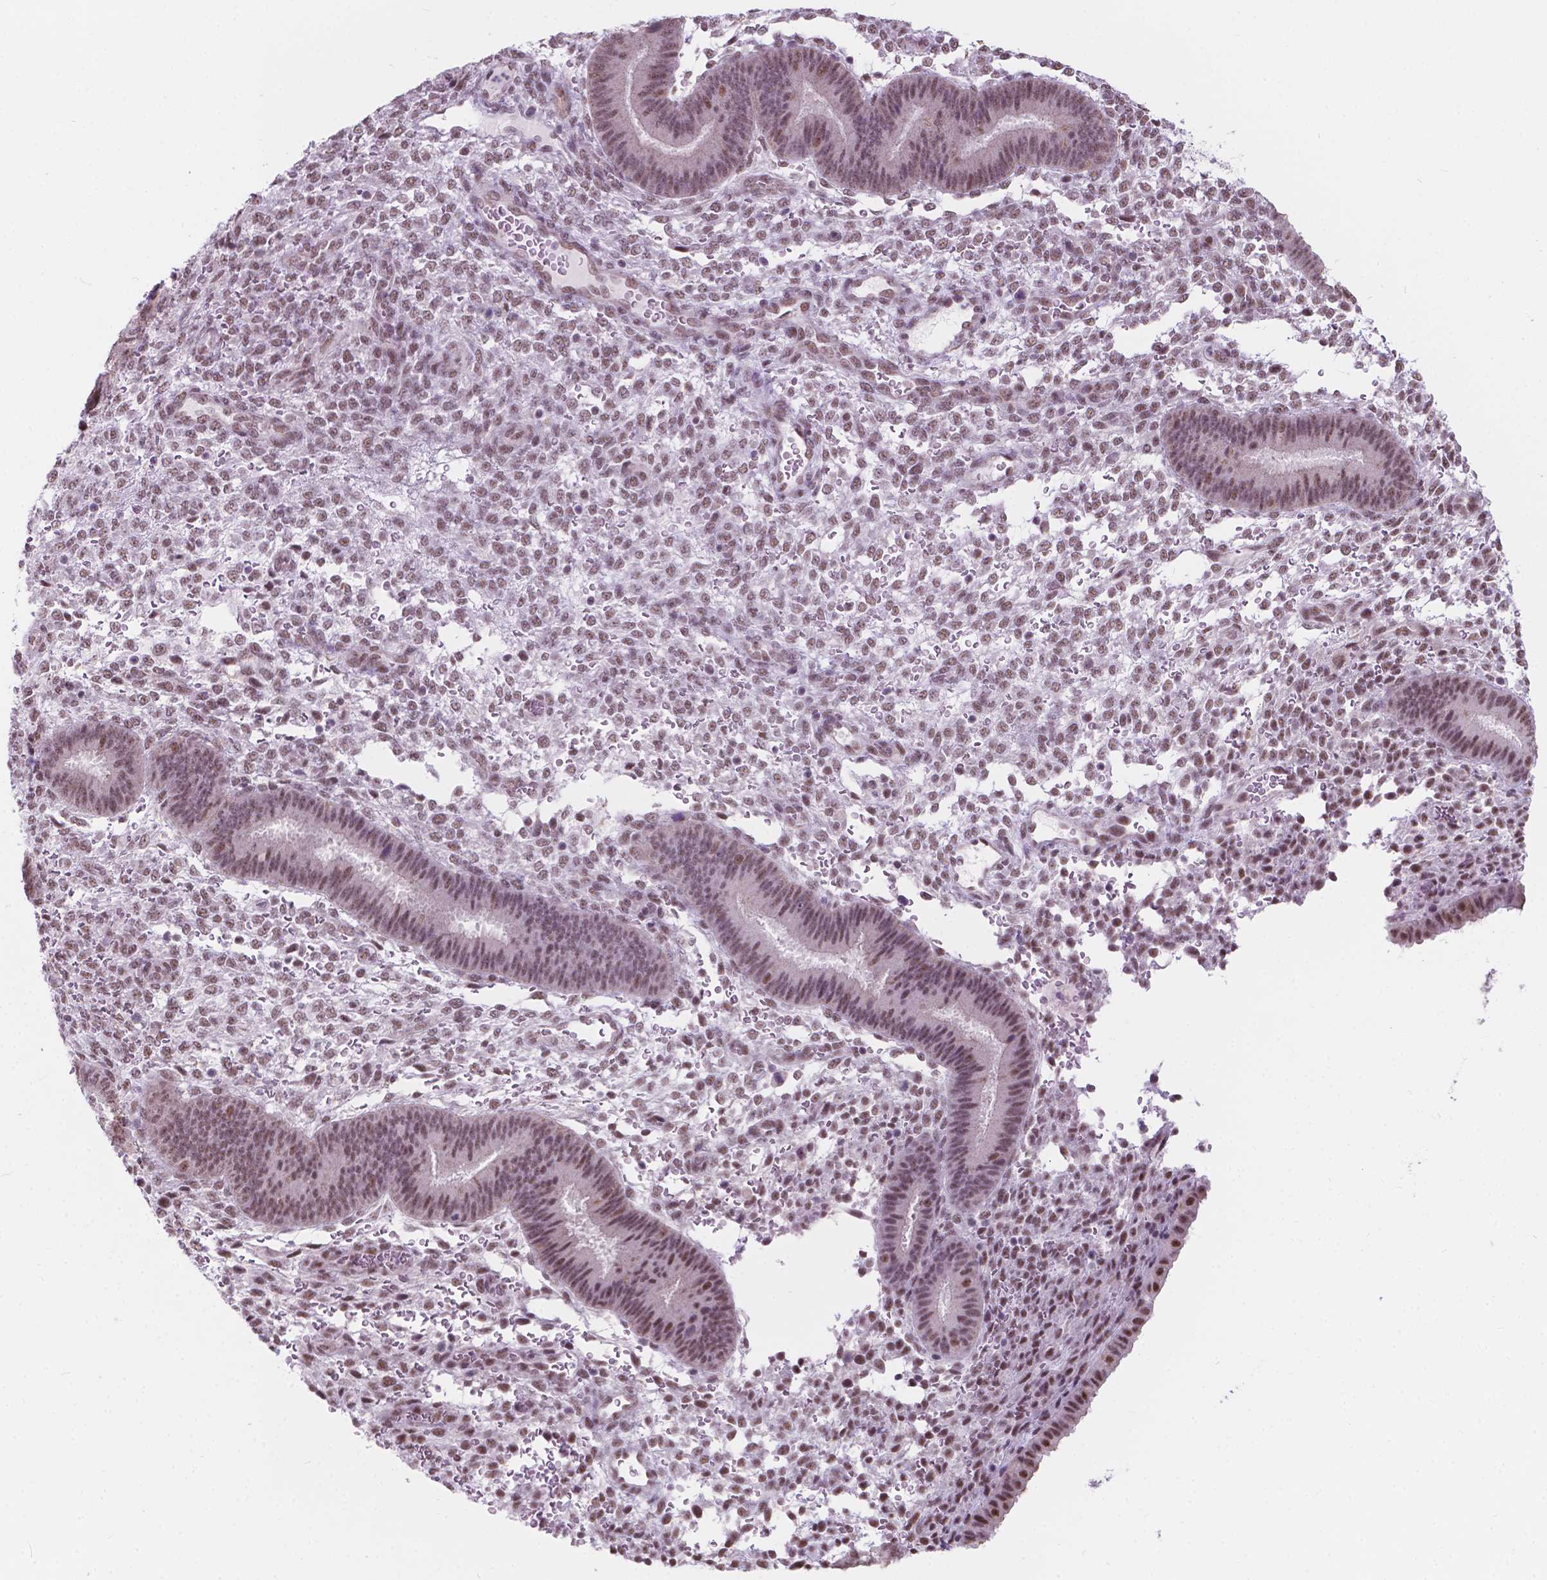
{"staining": {"intensity": "weak", "quantity": ">75%", "location": "nuclear"}, "tissue": "endometrium", "cell_type": "Cells in endometrial stroma", "image_type": "normal", "snomed": [{"axis": "morphology", "description": "Normal tissue, NOS"}, {"axis": "topography", "description": "Endometrium"}], "caption": "A low amount of weak nuclear expression is present in approximately >75% of cells in endometrial stroma in benign endometrium.", "gene": "BCAS2", "patient": {"sex": "female", "age": 39}}